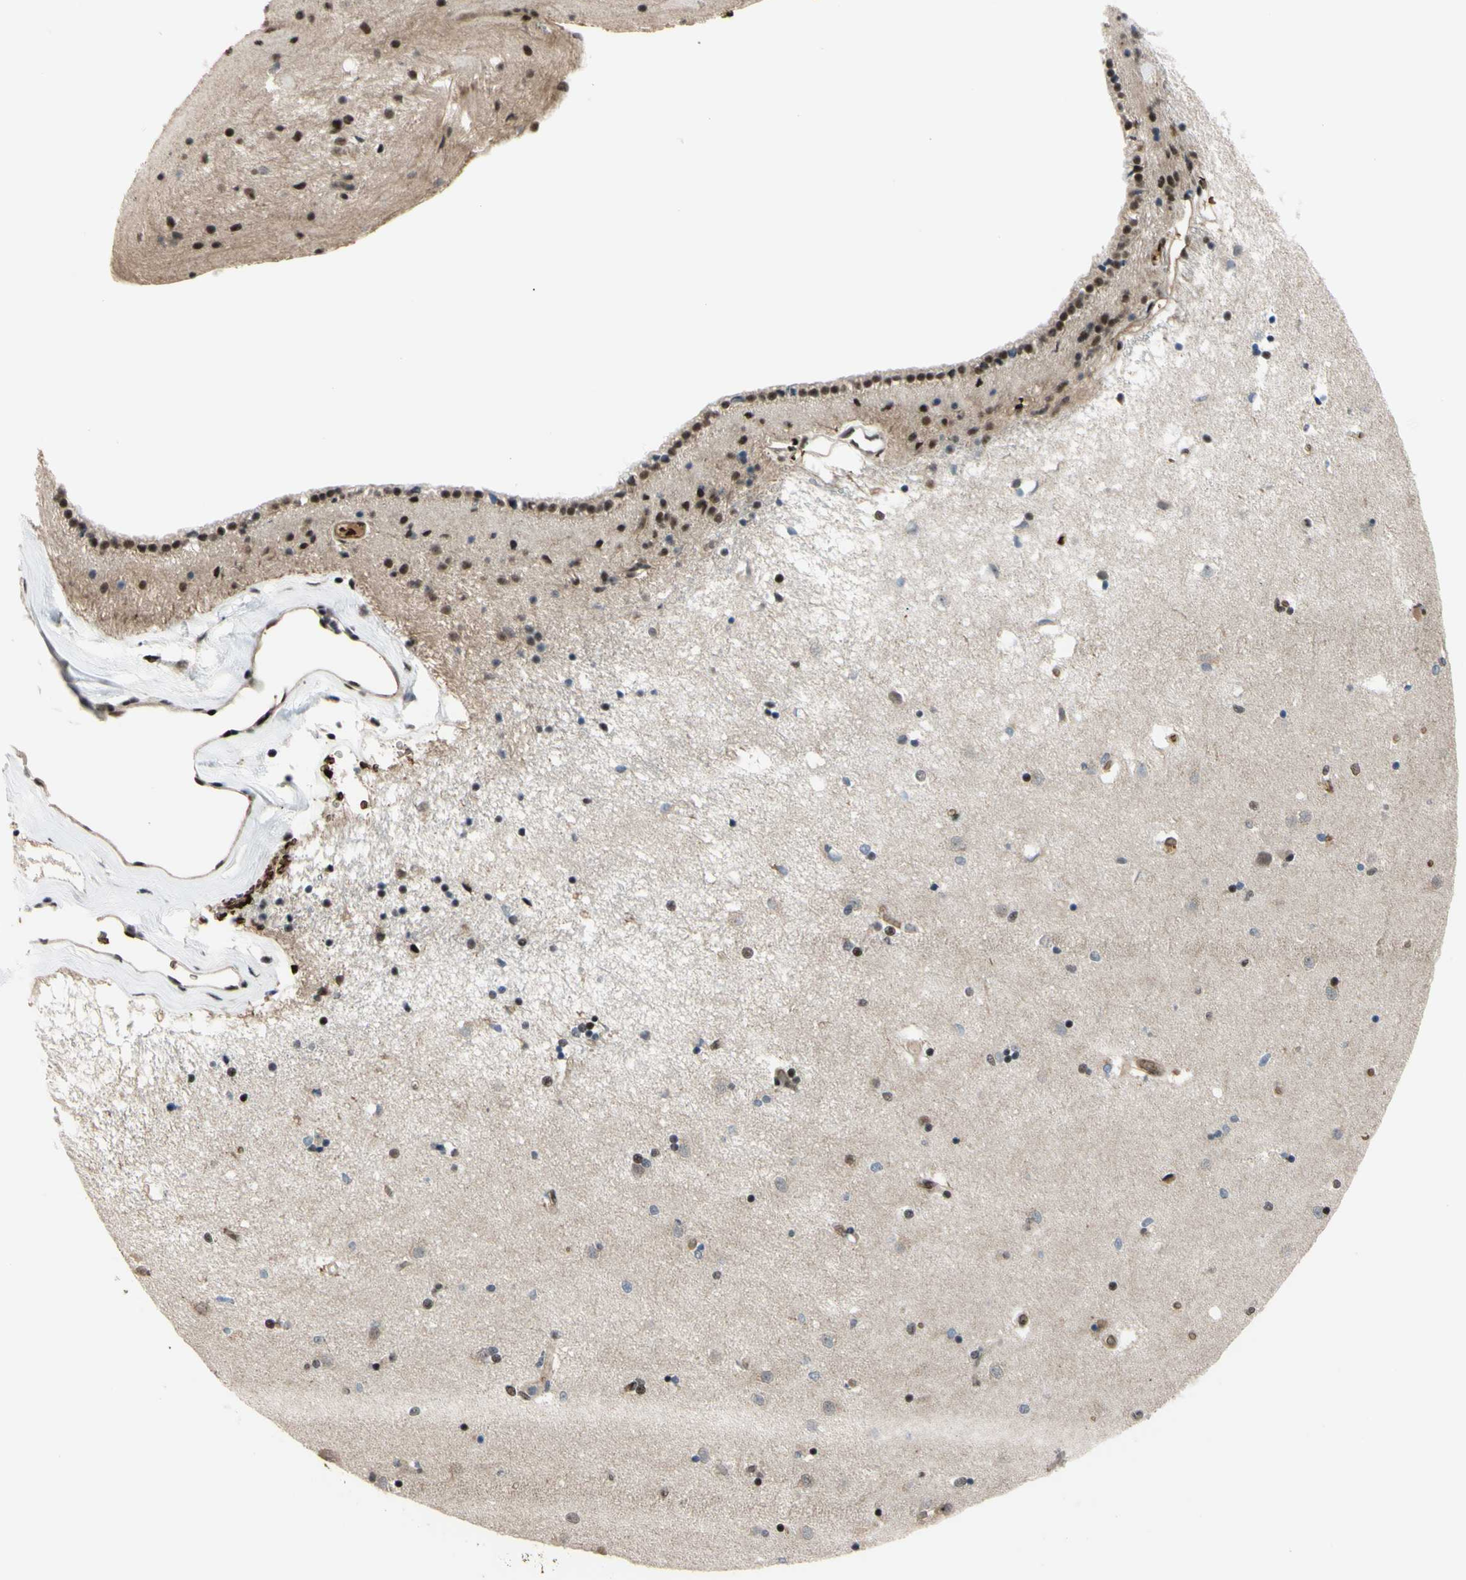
{"staining": {"intensity": "moderate", "quantity": "25%-75%", "location": "nuclear"}, "tissue": "caudate", "cell_type": "Glial cells", "image_type": "normal", "snomed": [{"axis": "morphology", "description": "Normal tissue, NOS"}, {"axis": "topography", "description": "Lateral ventricle wall"}], "caption": "A high-resolution histopathology image shows IHC staining of unremarkable caudate, which shows moderate nuclear staining in approximately 25%-75% of glial cells.", "gene": "THAP12", "patient": {"sex": "female", "age": 54}}